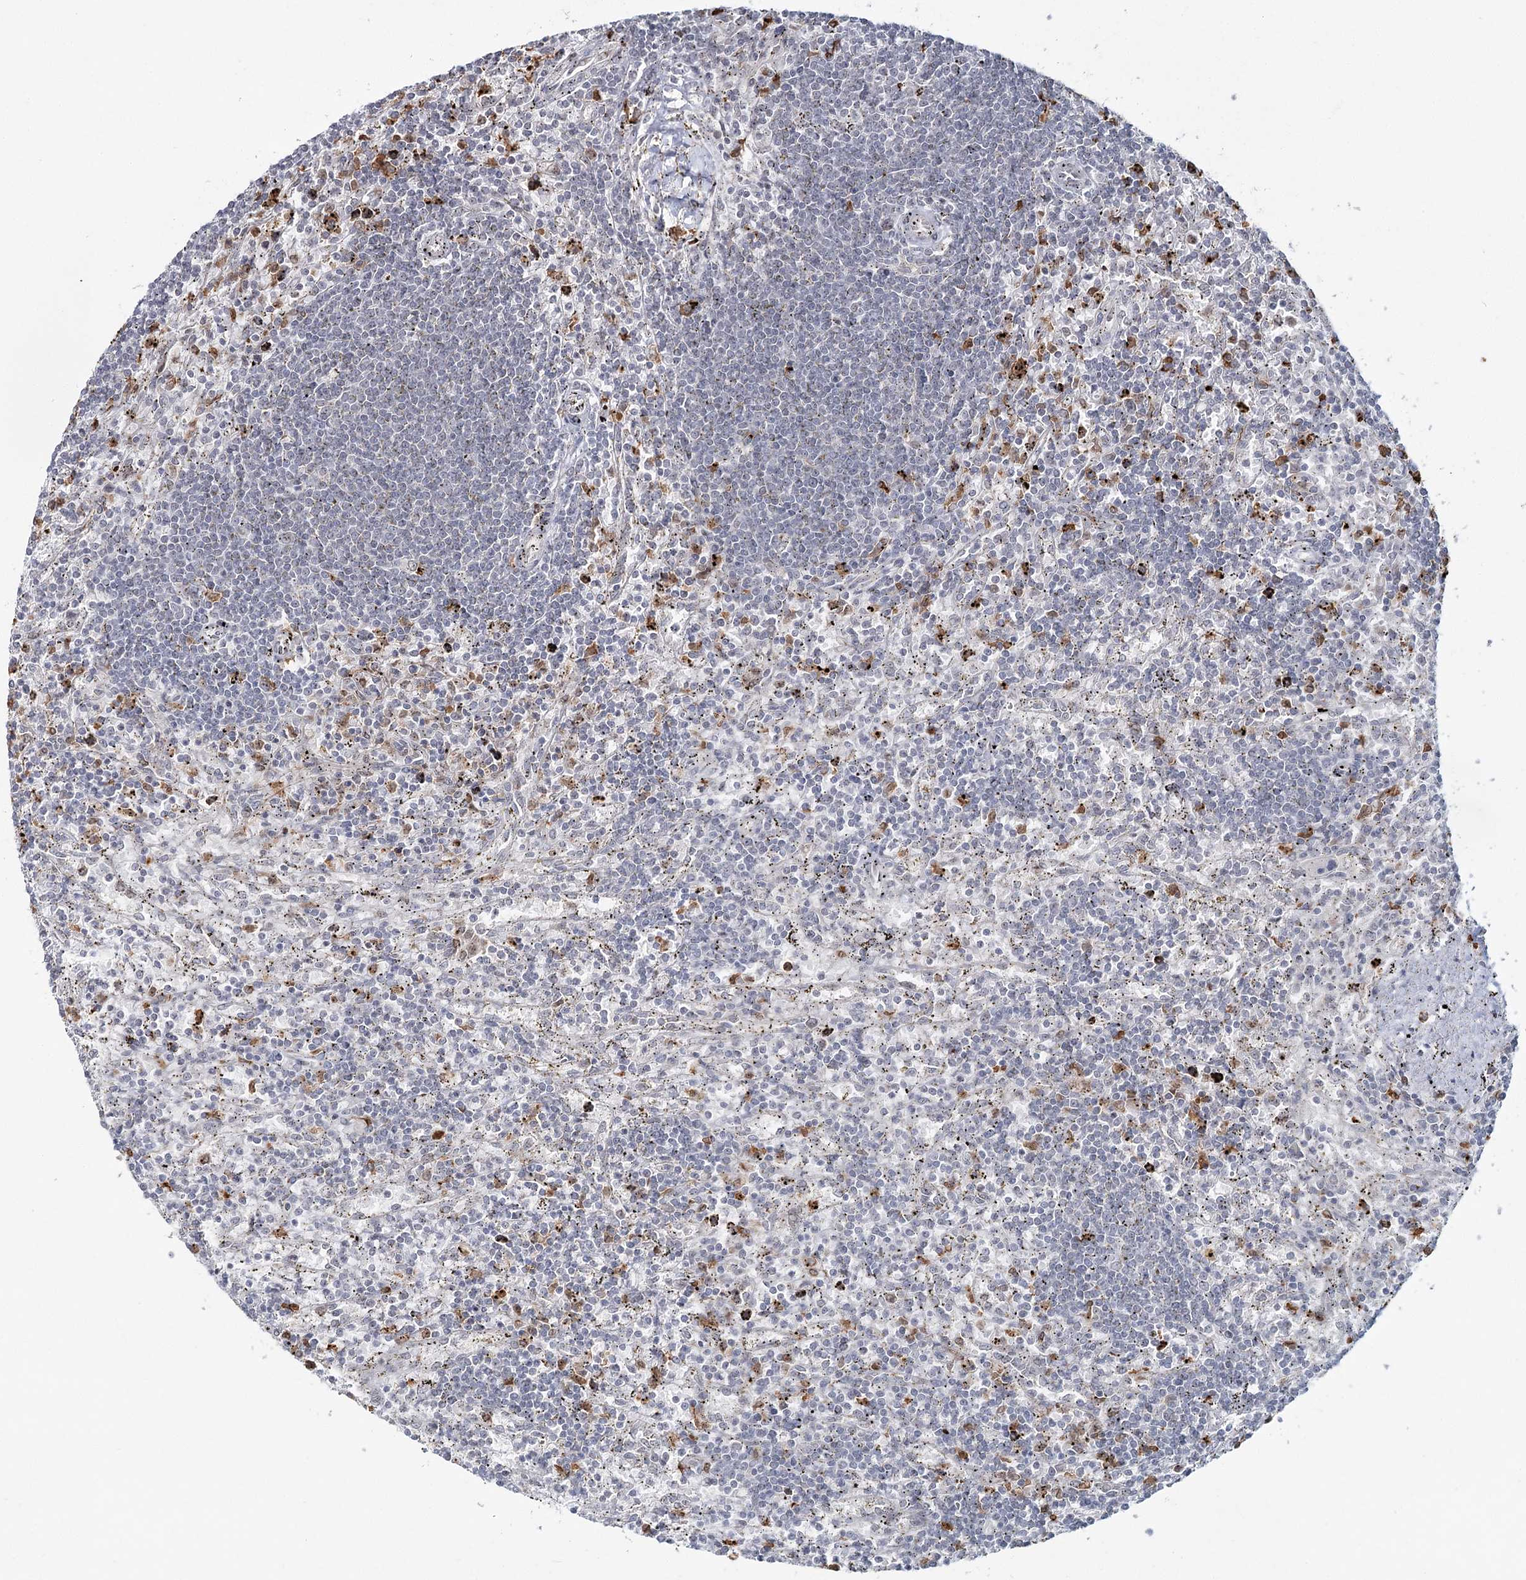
{"staining": {"intensity": "negative", "quantity": "none", "location": "none"}, "tissue": "lymphoma", "cell_type": "Tumor cells", "image_type": "cancer", "snomed": [{"axis": "morphology", "description": "Malignant lymphoma, non-Hodgkin's type, Low grade"}, {"axis": "topography", "description": "Spleen"}], "caption": "Tumor cells are negative for brown protein staining in lymphoma.", "gene": "ATAD1", "patient": {"sex": "male", "age": 76}}